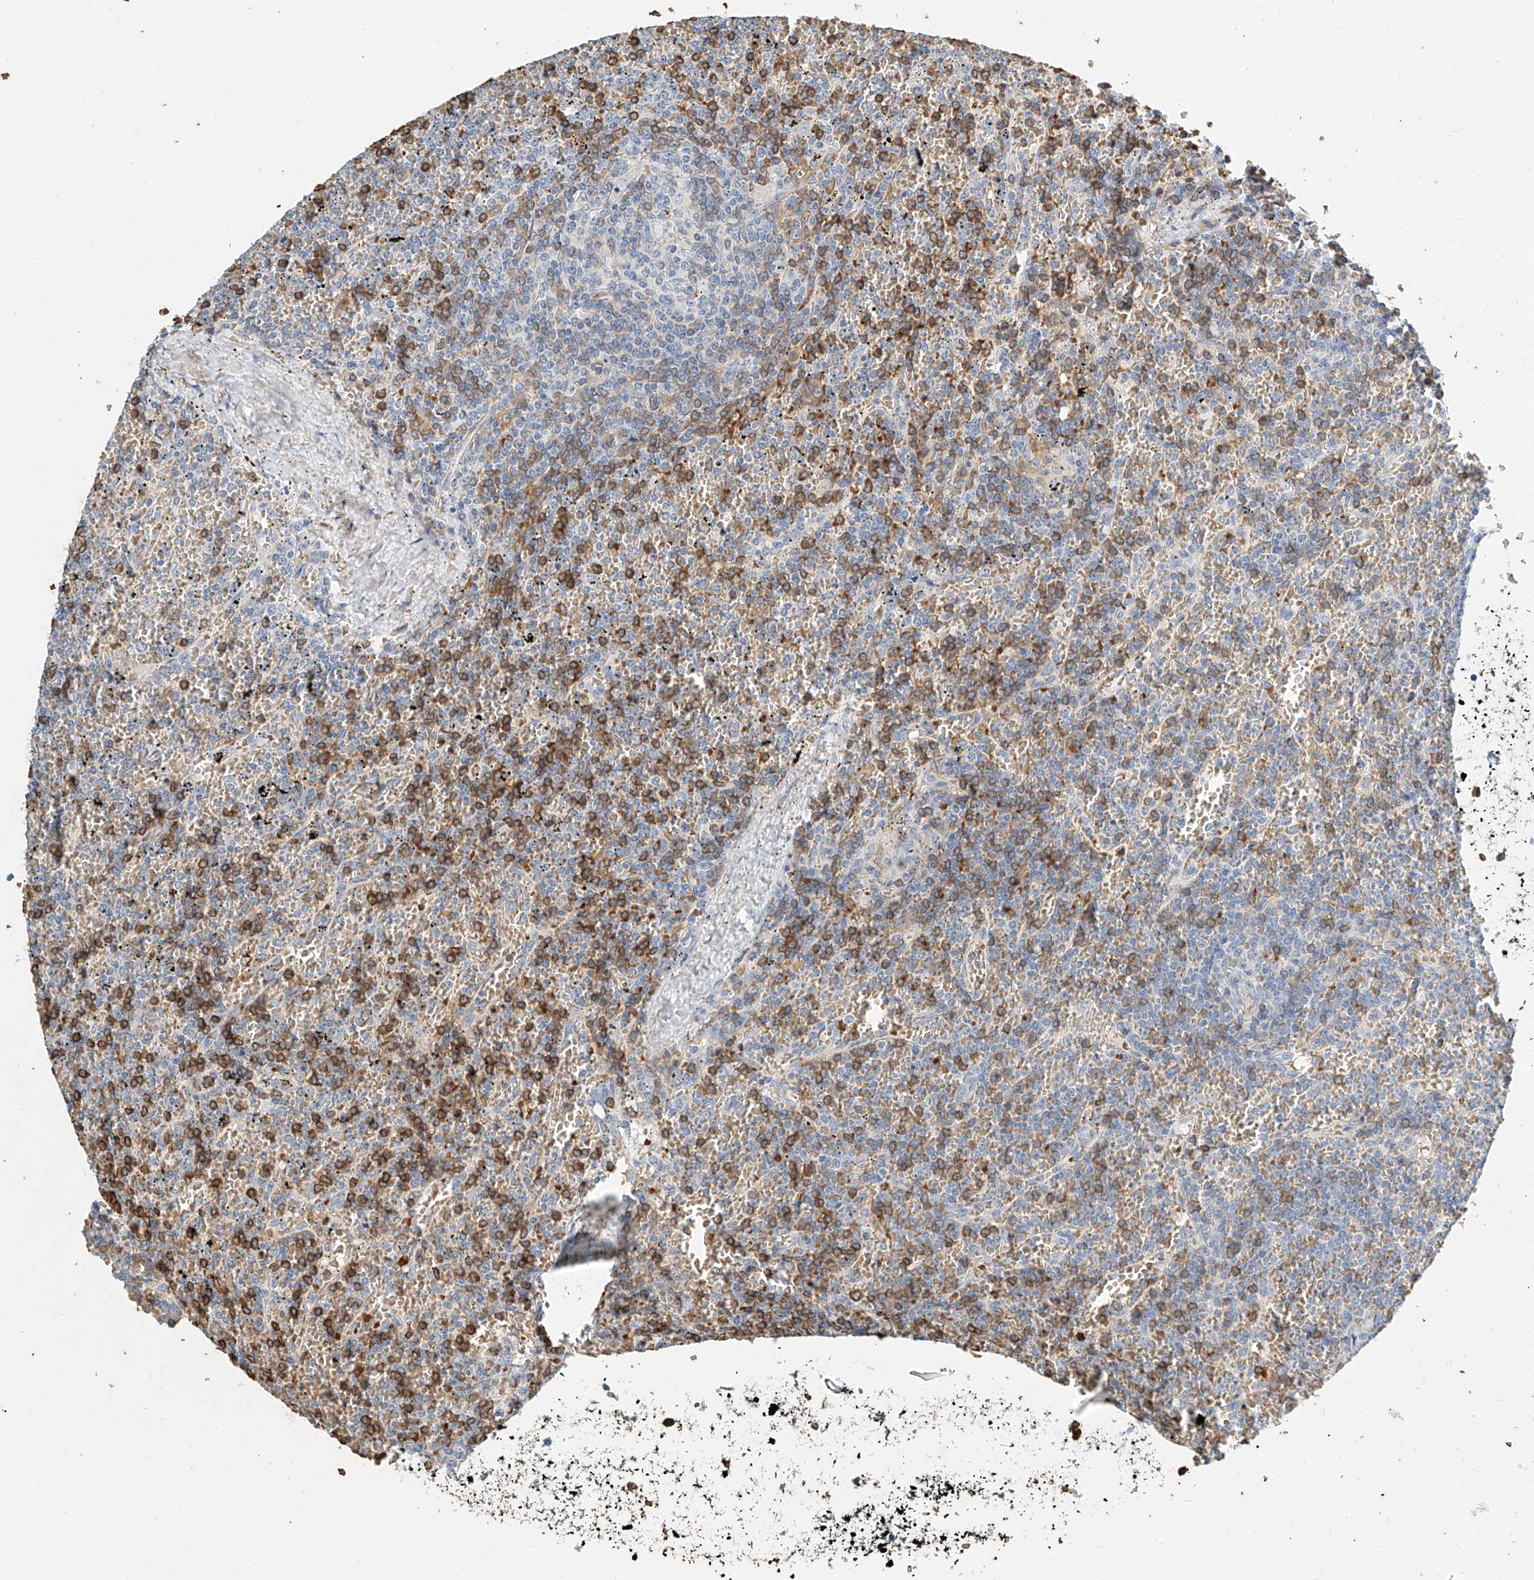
{"staining": {"intensity": "moderate", "quantity": "<25%", "location": "cytoplasmic/membranous"}, "tissue": "lymphoma", "cell_type": "Tumor cells", "image_type": "cancer", "snomed": [{"axis": "morphology", "description": "Malignant lymphoma, non-Hodgkin's type, Low grade"}, {"axis": "topography", "description": "Spleen"}], "caption": "A histopathology image of lymphoma stained for a protein displays moderate cytoplasmic/membranous brown staining in tumor cells.", "gene": "RCAN3", "patient": {"sex": "female", "age": 19}}